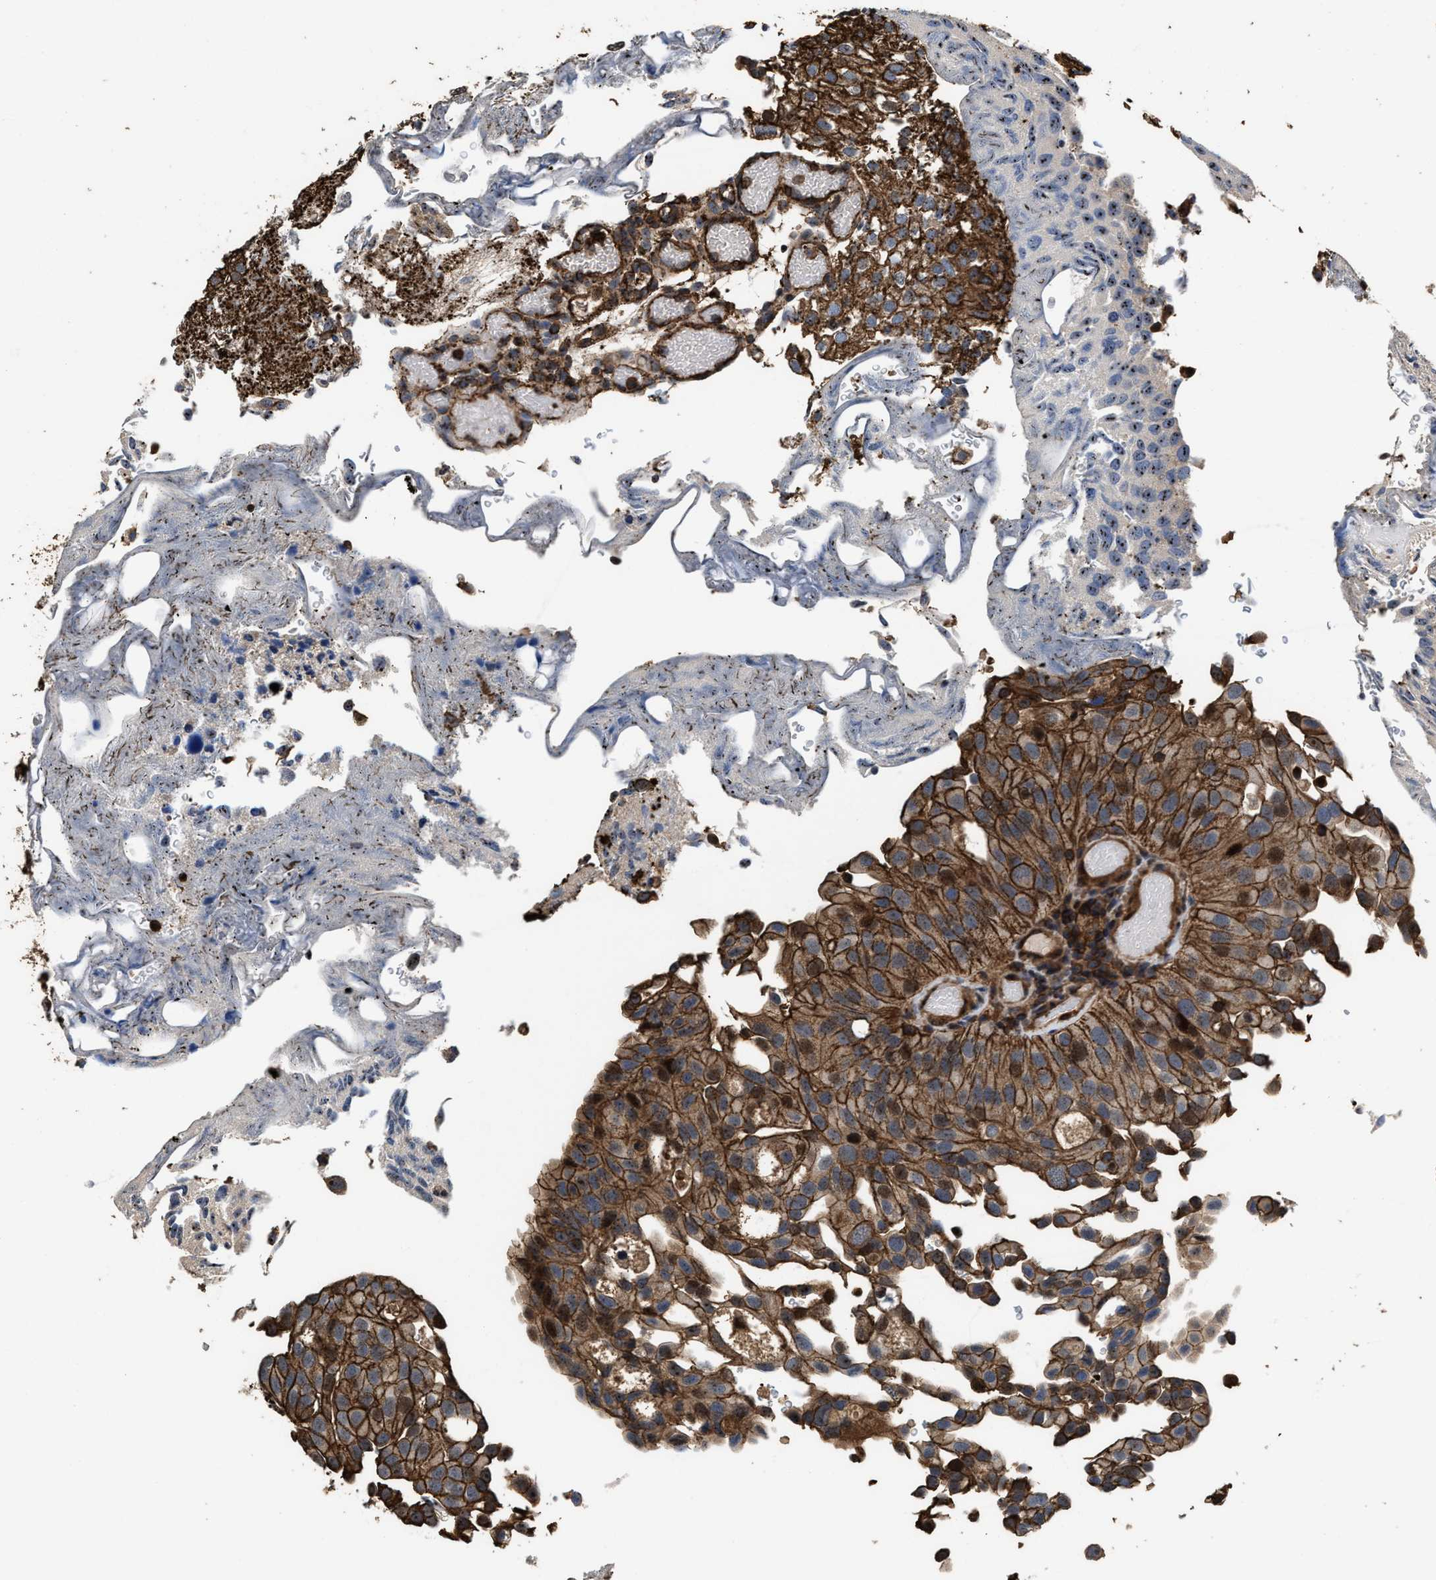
{"staining": {"intensity": "moderate", "quantity": ">75%", "location": "cytoplasmic/membranous"}, "tissue": "urothelial cancer", "cell_type": "Tumor cells", "image_type": "cancer", "snomed": [{"axis": "morphology", "description": "Urothelial carcinoma, Low grade"}, {"axis": "topography", "description": "Urinary bladder"}], "caption": "This photomicrograph demonstrates immunohistochemistry (IHC) staining of human low-grade urothelial carcinoma, with medium moderate cytoplasmic/membranous staining in approximately >75% of tumor cells.", "gene": "KBTBD2", "patient": {"sex": "male", "age": 78}}